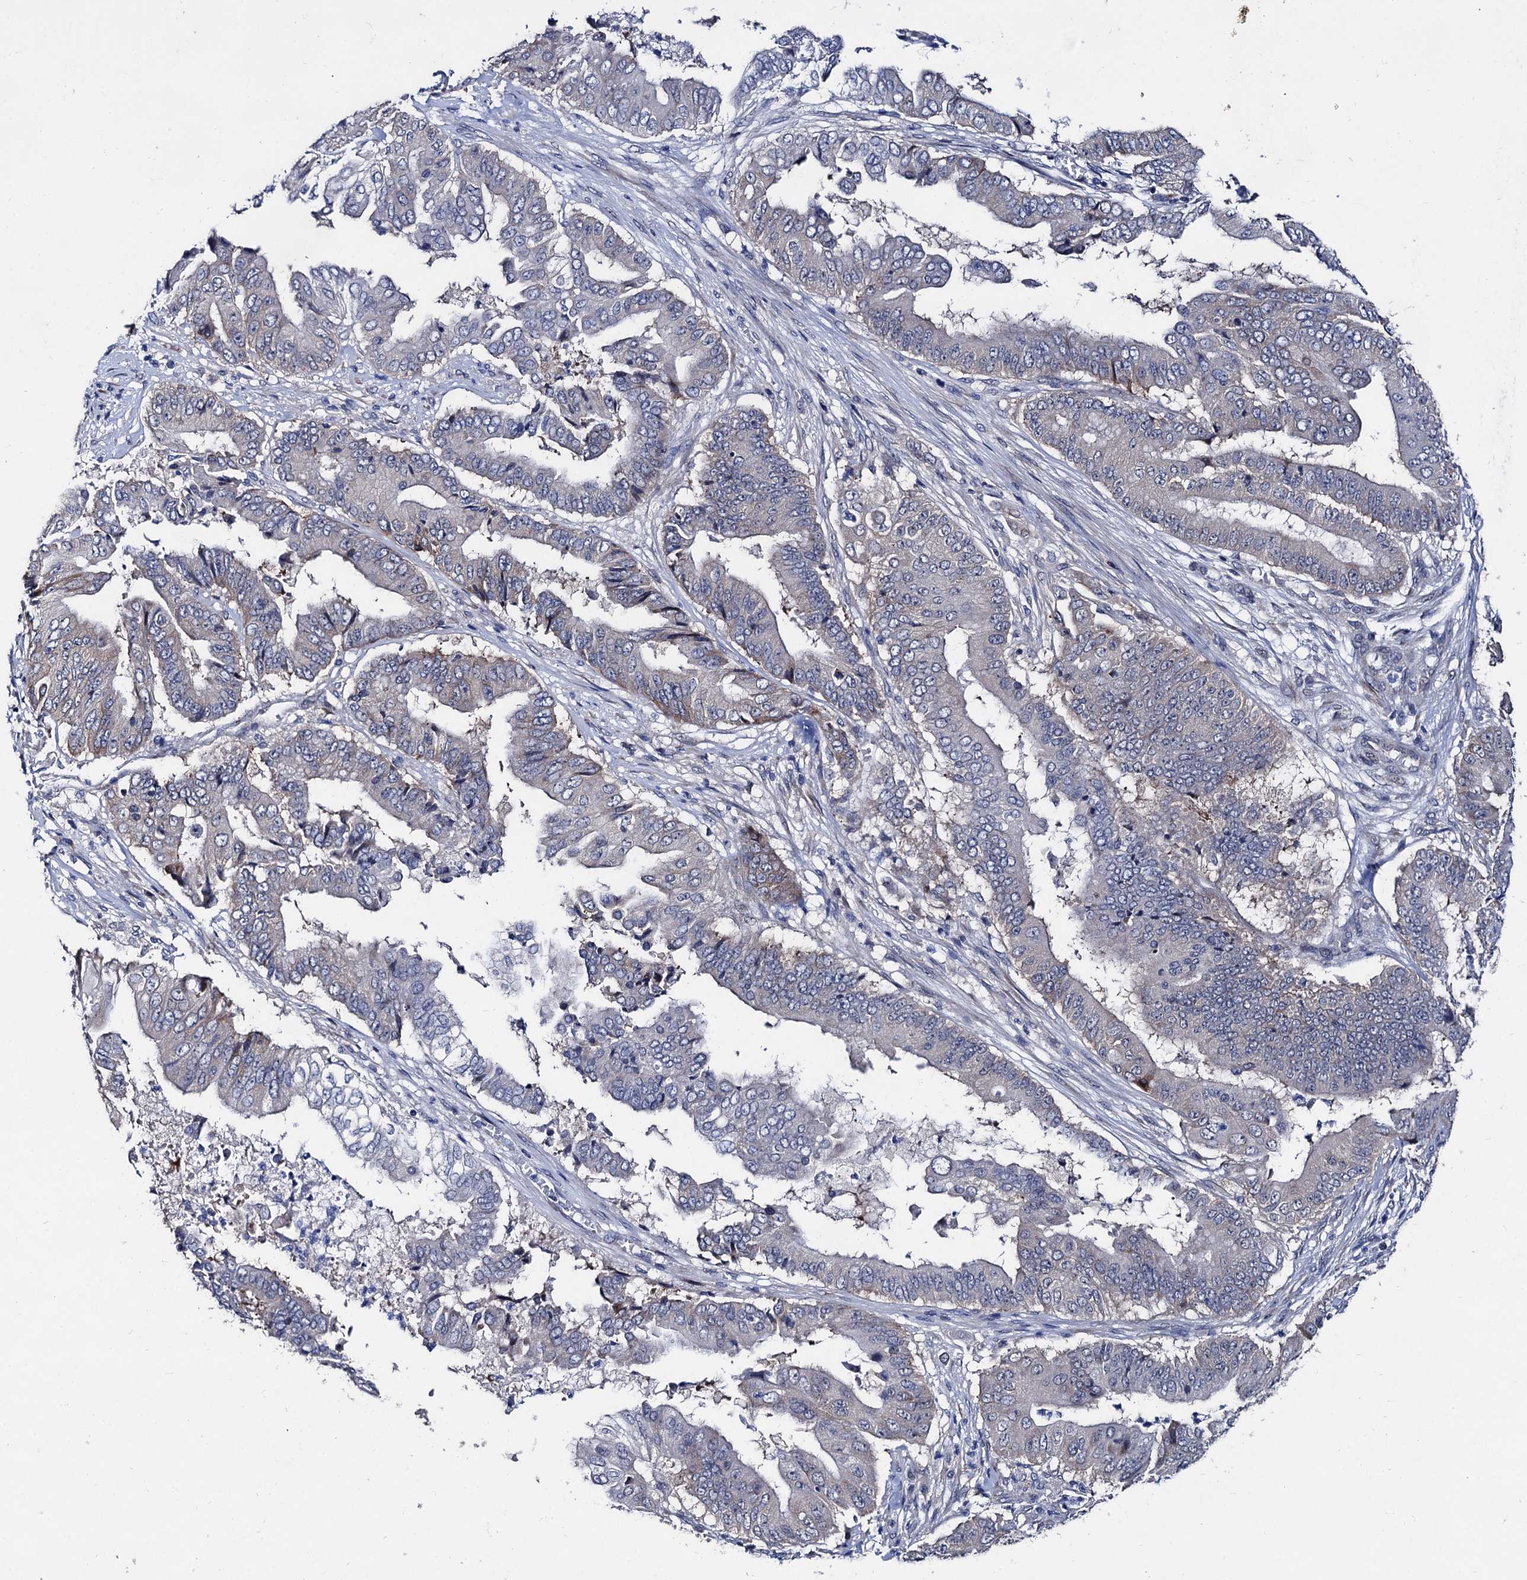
{"staining": {"intensity": "negative", "quantity": "none", "location": "none"}, "tissue": "pancreatic cancer", "cell_type": "Tumor cells", "image_type": "cancer", "snomed": [{"axis": "morphology", "description": "Adenocarcinoma, NOS"}, {"axis": "topography", "description": "Pancreas"}], "caption": "A high-resolution image shows IHC staining of adenocarcinoma (pancreatic), which shows no significant positivity in tumor cells.", "gene": "CAPRIN2", "patient": {"sex": "female", "age": 77}}